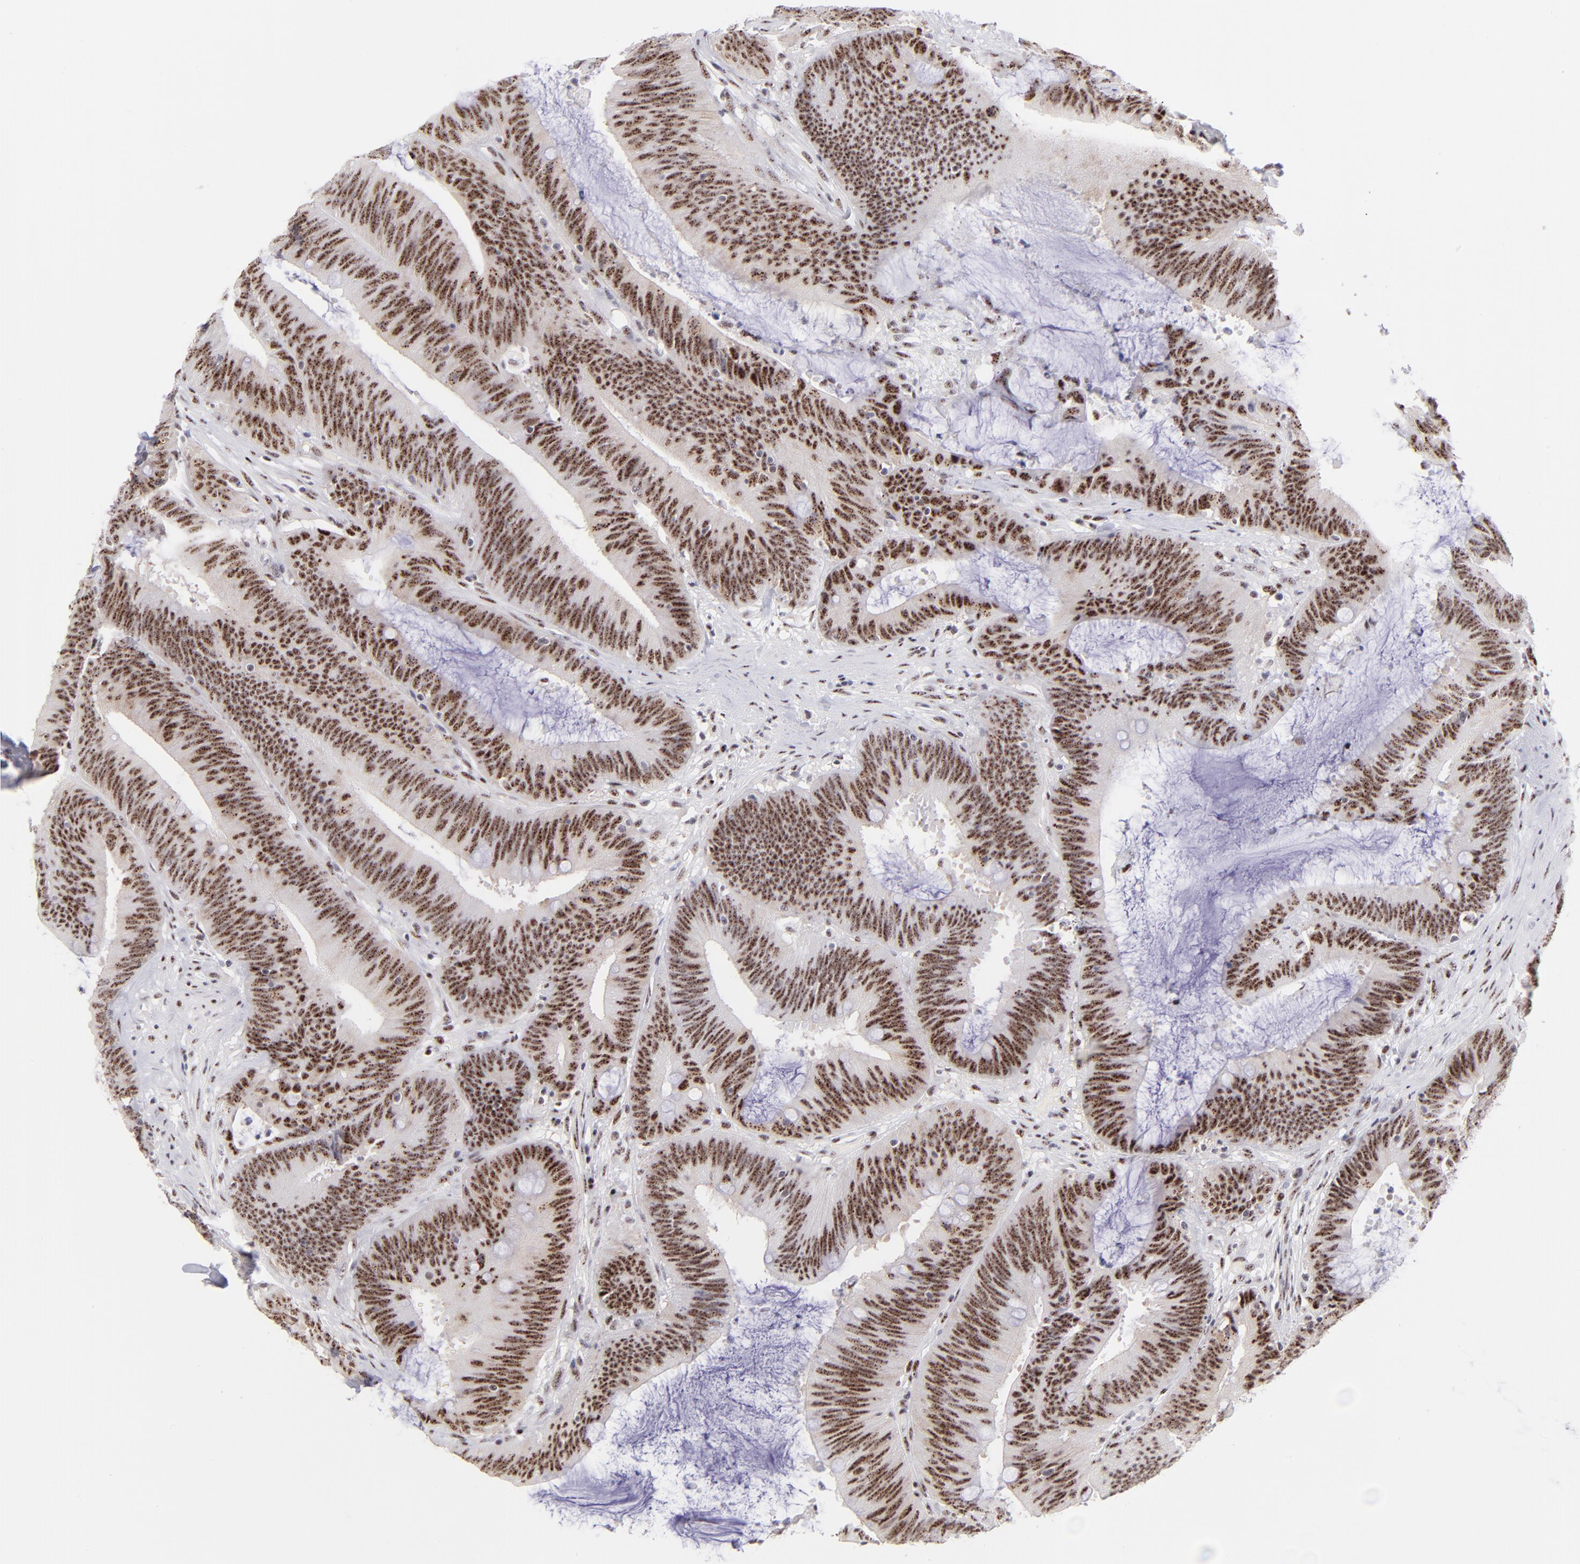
{"staining": {"intensity": "moderate", "quantity": ">75%", "location": "nuclear"}, "tissue": "colorectal cancer", "cell_type": "Tumor cells", "image_type": "cancer", "snomed": [{"axis": "morphology", "description": "Adenocarcinoma, NOS"}, {"axis": "topography", "description": "Rectum"}], "caption": "Approximately >75% of tumor cells in human colorectal cancer (adenocarcinoma) demonstrate moderate nuclear protein staining as visualized by brown immunohistochemical staining.", "gene": "CDC25C", "patient": {"sex": "female", "age": 66}}